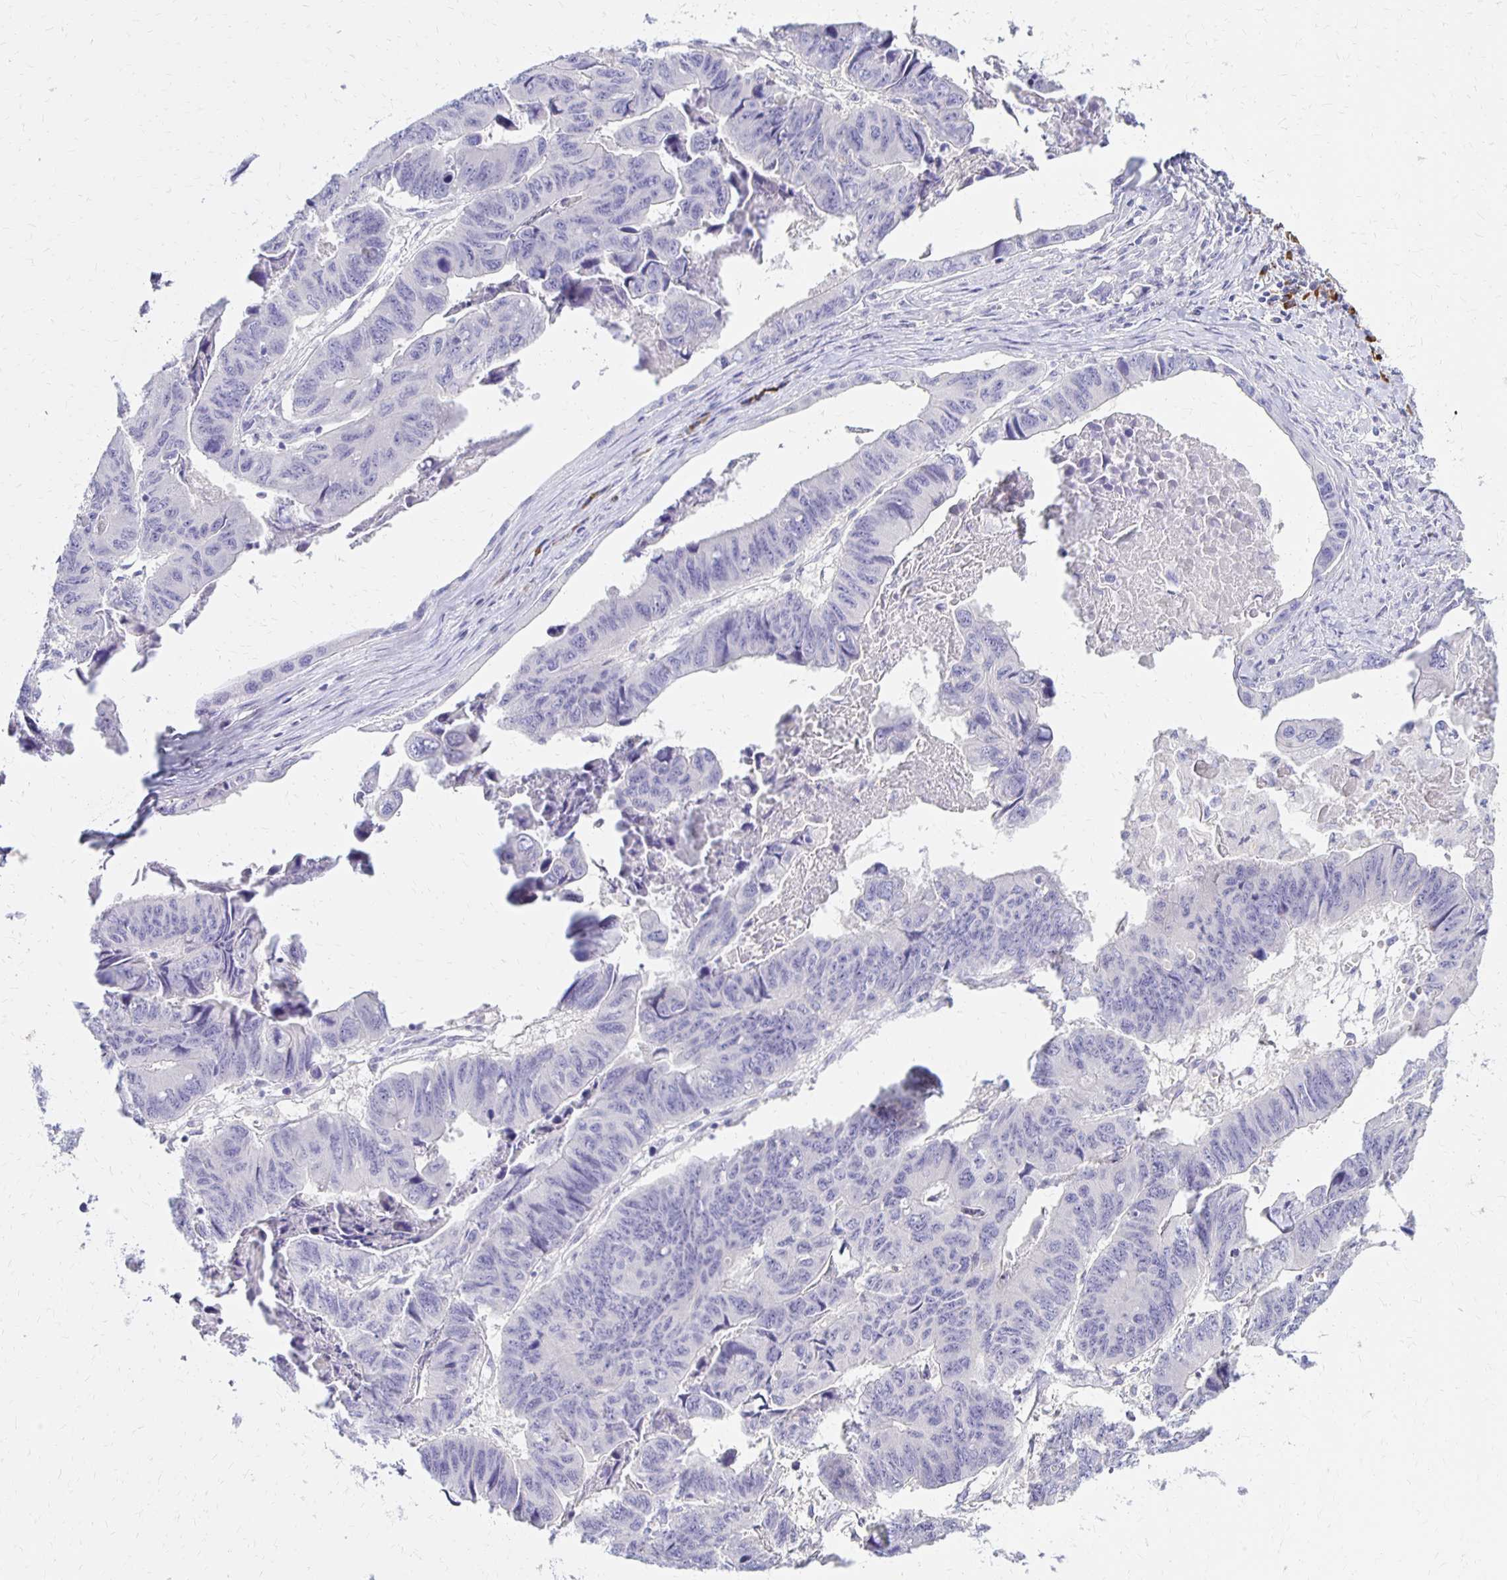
{"staining": {"intensity": "negative", "quantity": "none", "location": "none"}, "tissue": "stomach cancer", "cell_type": "Tumor cells", "image_type": "cancer", "snomed": [{"axis": "morphology", "description": "Adenocarcinoma, NOS"}, {"axis": "topography", "description": "Stomach, lower"}], "caption": "Human stomach adenocarcinoma stained for a protein using immunohistochemistry shows no expression in tumor cells.", "gene": "FNTB", "patient": {"sex": "male", "age": 77}}